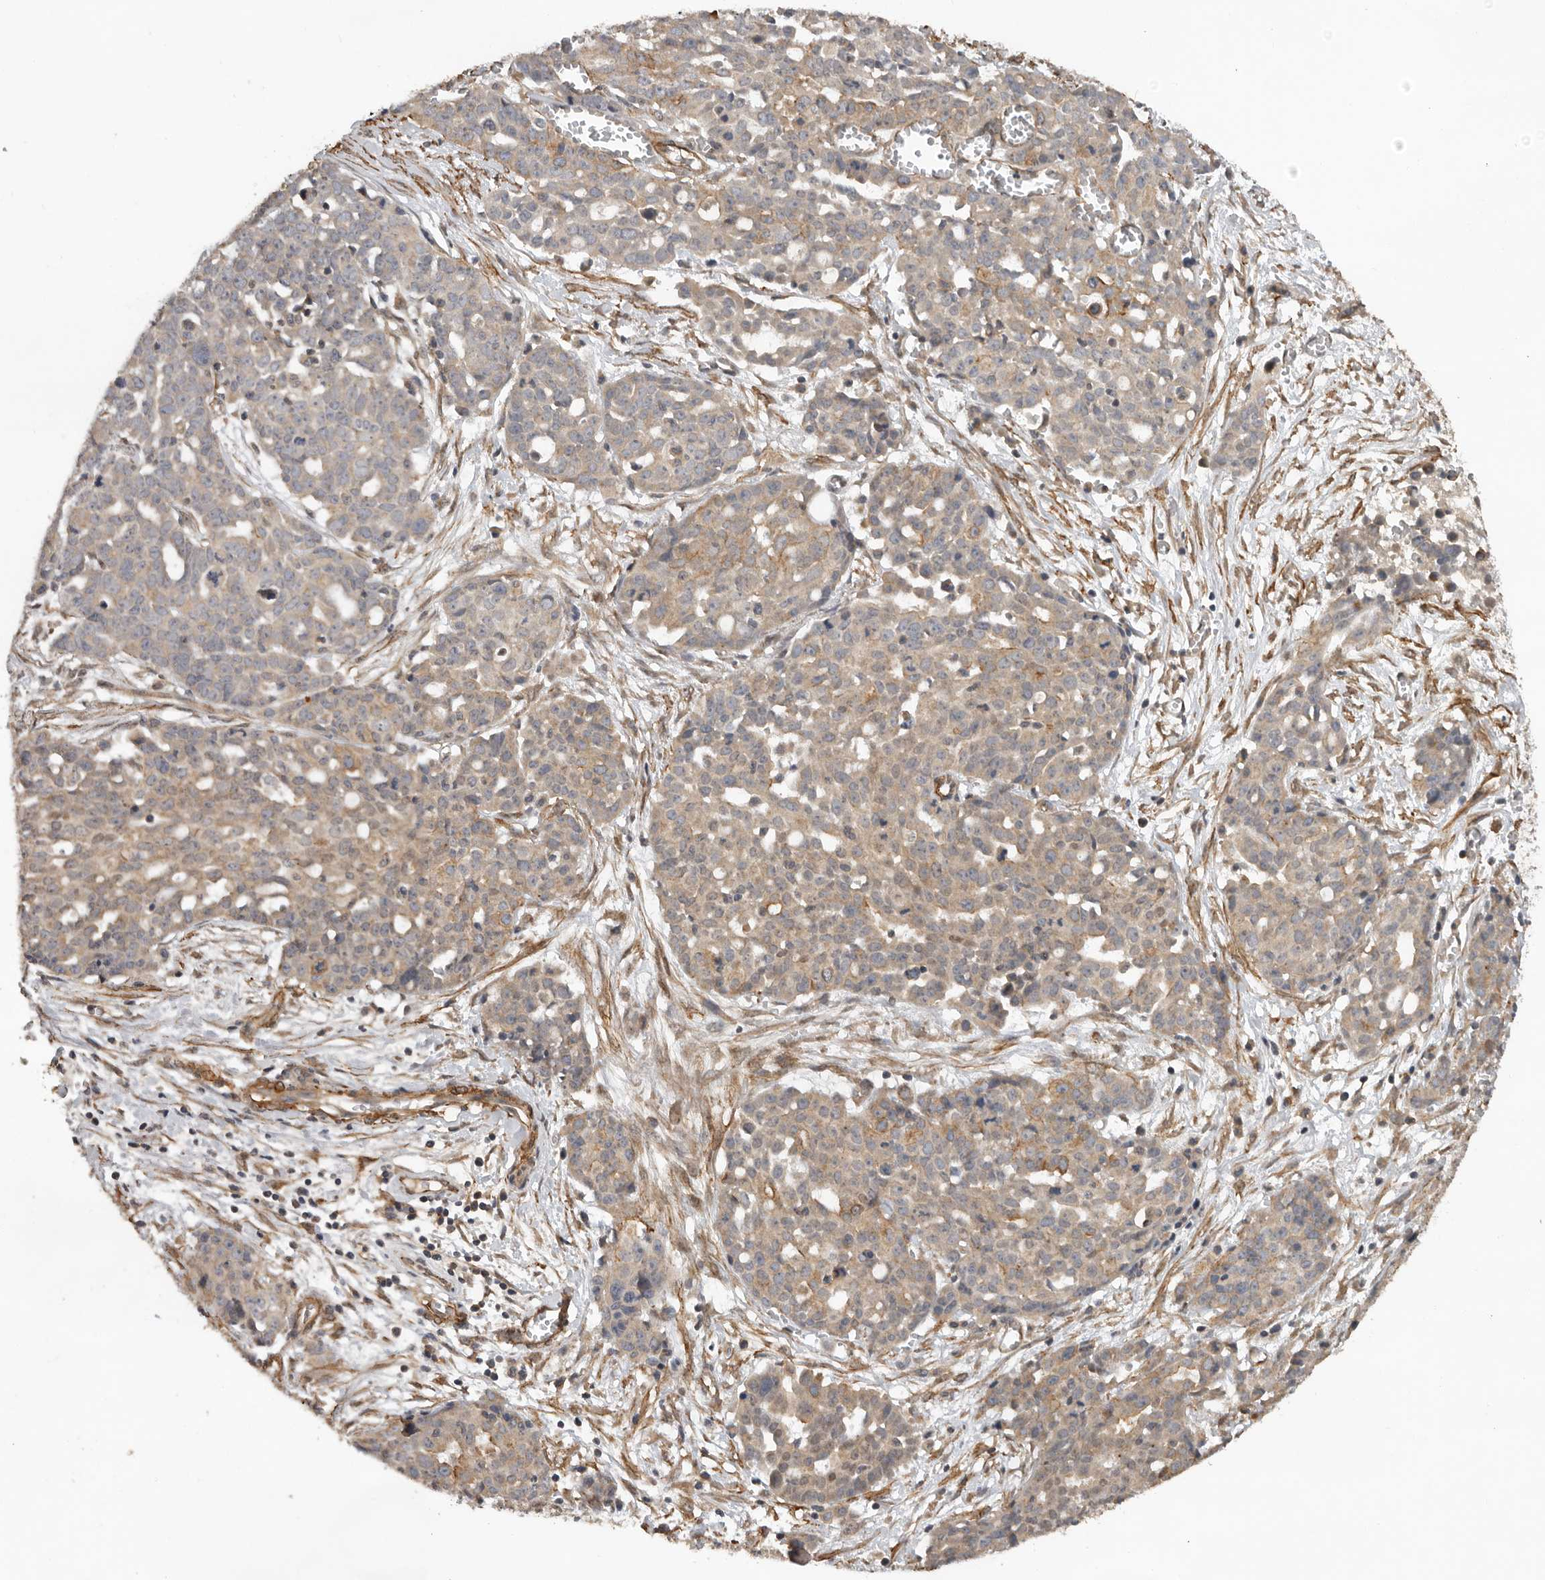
{"staining": {"intensity": "weak", "quantity": ">75%", "location": "cytoplasmic/membranous"}, "tissue": "ovarian cancer", "cell_type": "Tumor cells", "image_type": "cancer", "snomed": [{"axis": "morphology", "description": "Cystadenocarcinoma, serous, NOS"}, {"axis": "topography", "description": "Soft tissue"}, {"axis": "topography", "description": "Ovary"}], "caption": "A high-resolution image shows IHC staining of serous cystadenocarcinoma (ovarian), which displays weak cytoplasmic/membranous positivity in approximately >75% of tumor cells.", "gene": "RNF157", "patient": {"sex": "female", "age": 57}}